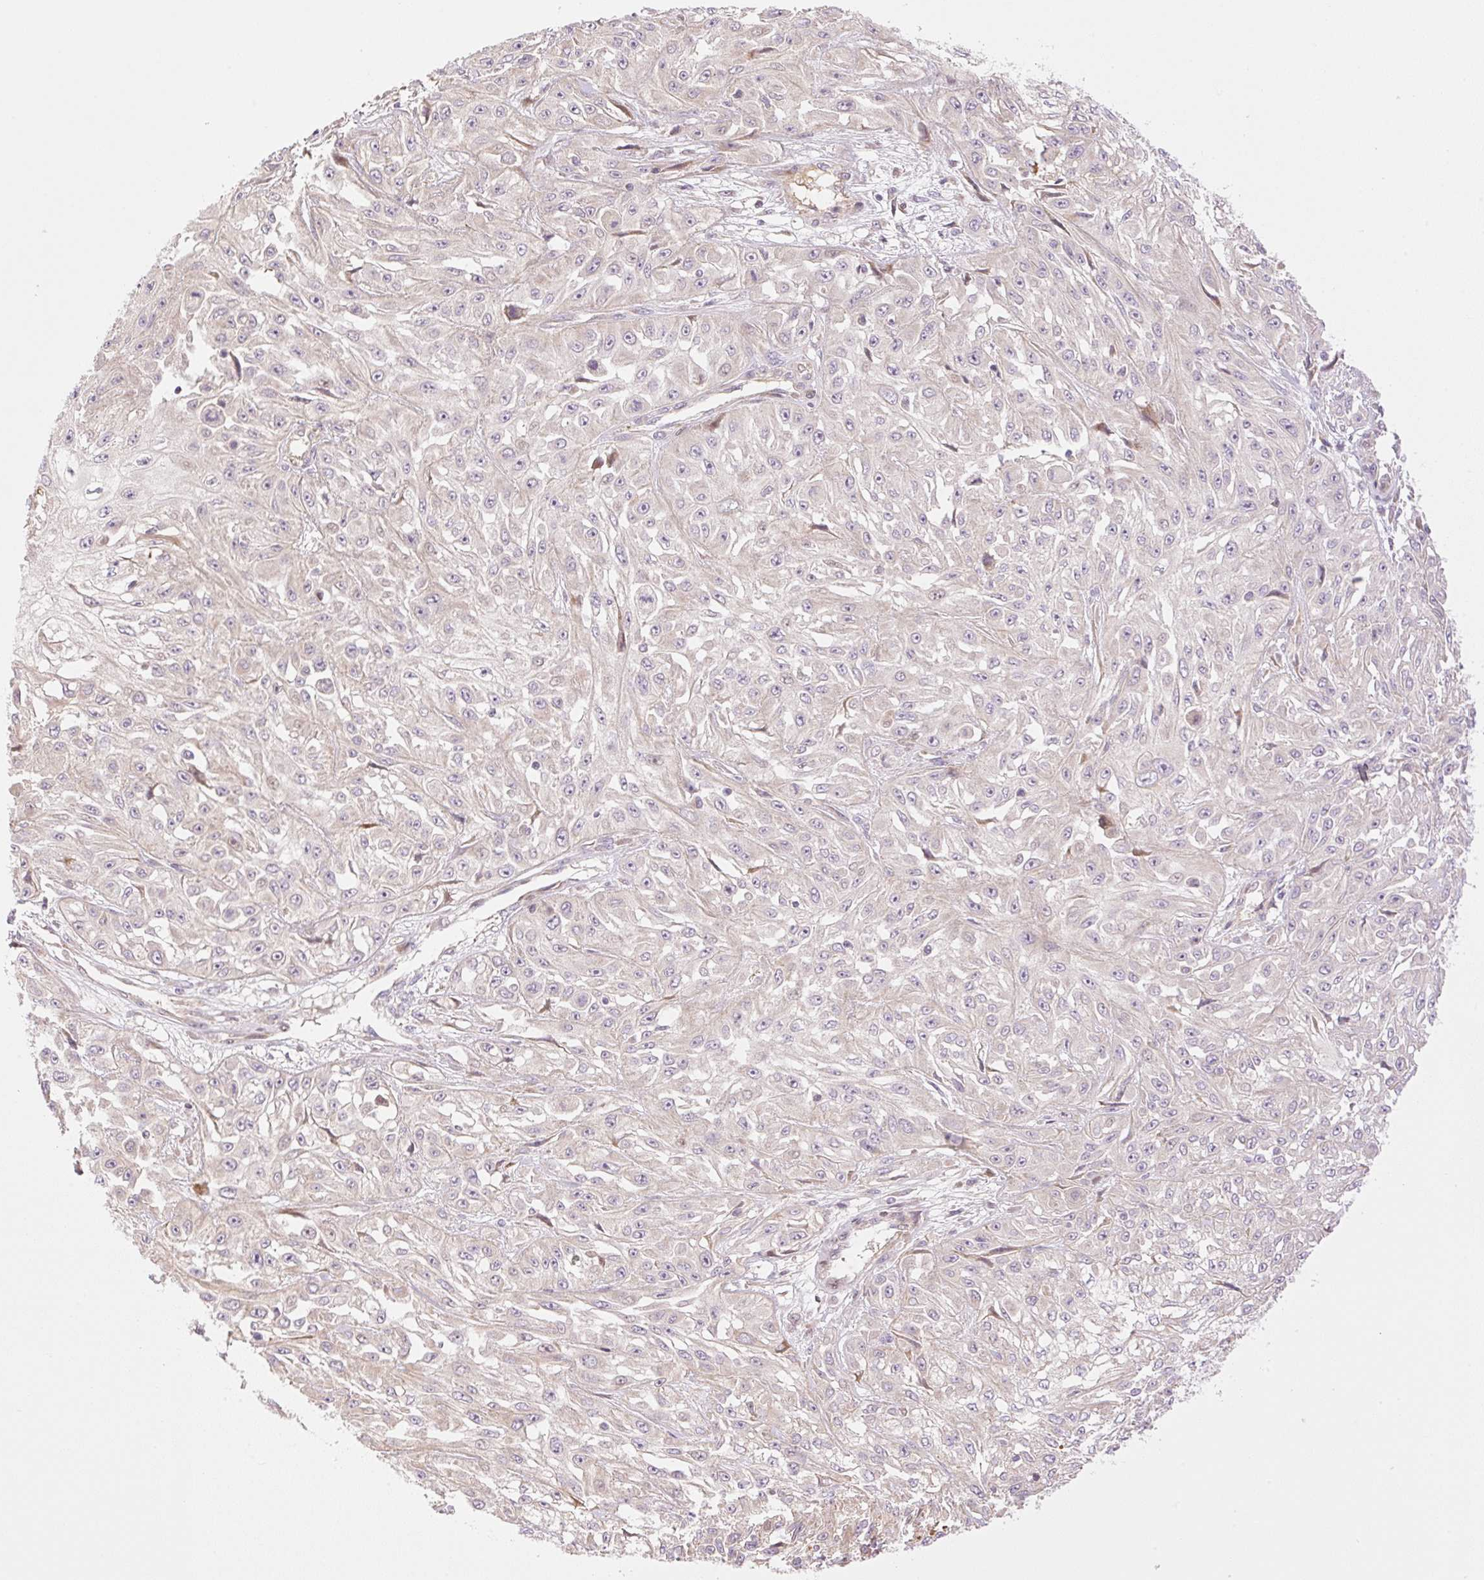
{"staining": {"intensity": "negative", "quantity": "none", "location": "none"}, "tissue": "skin cancer", "cell_type": "Tumor cells", "image_type": "cancer", "snomed": [{"axis": "morphology", "description": "Squamous cell carcinoma, NOS"}, {"axis": "morphology", "description": "Squamous cell carcinoma, metastatic, NOS"}, {"axis": "topography", "description": "Skin"}, {"axis": "topography", "description": "Lymph node"}], "caption": "Immunohistochemistry image of skin cancer (metastatic squamous cell carcinoma) stained for a protein (brown), which exhibits no staining in tumor cells. The staining was performed using DAB (3,3'-diaminobenzidine) to visualize the protein expression in brown, while the nuclei were stained in blue with hematoxylin (Magnification: 20x).", "gene": "ZNF394", "patient": {"sex": "male", "age": 75}}